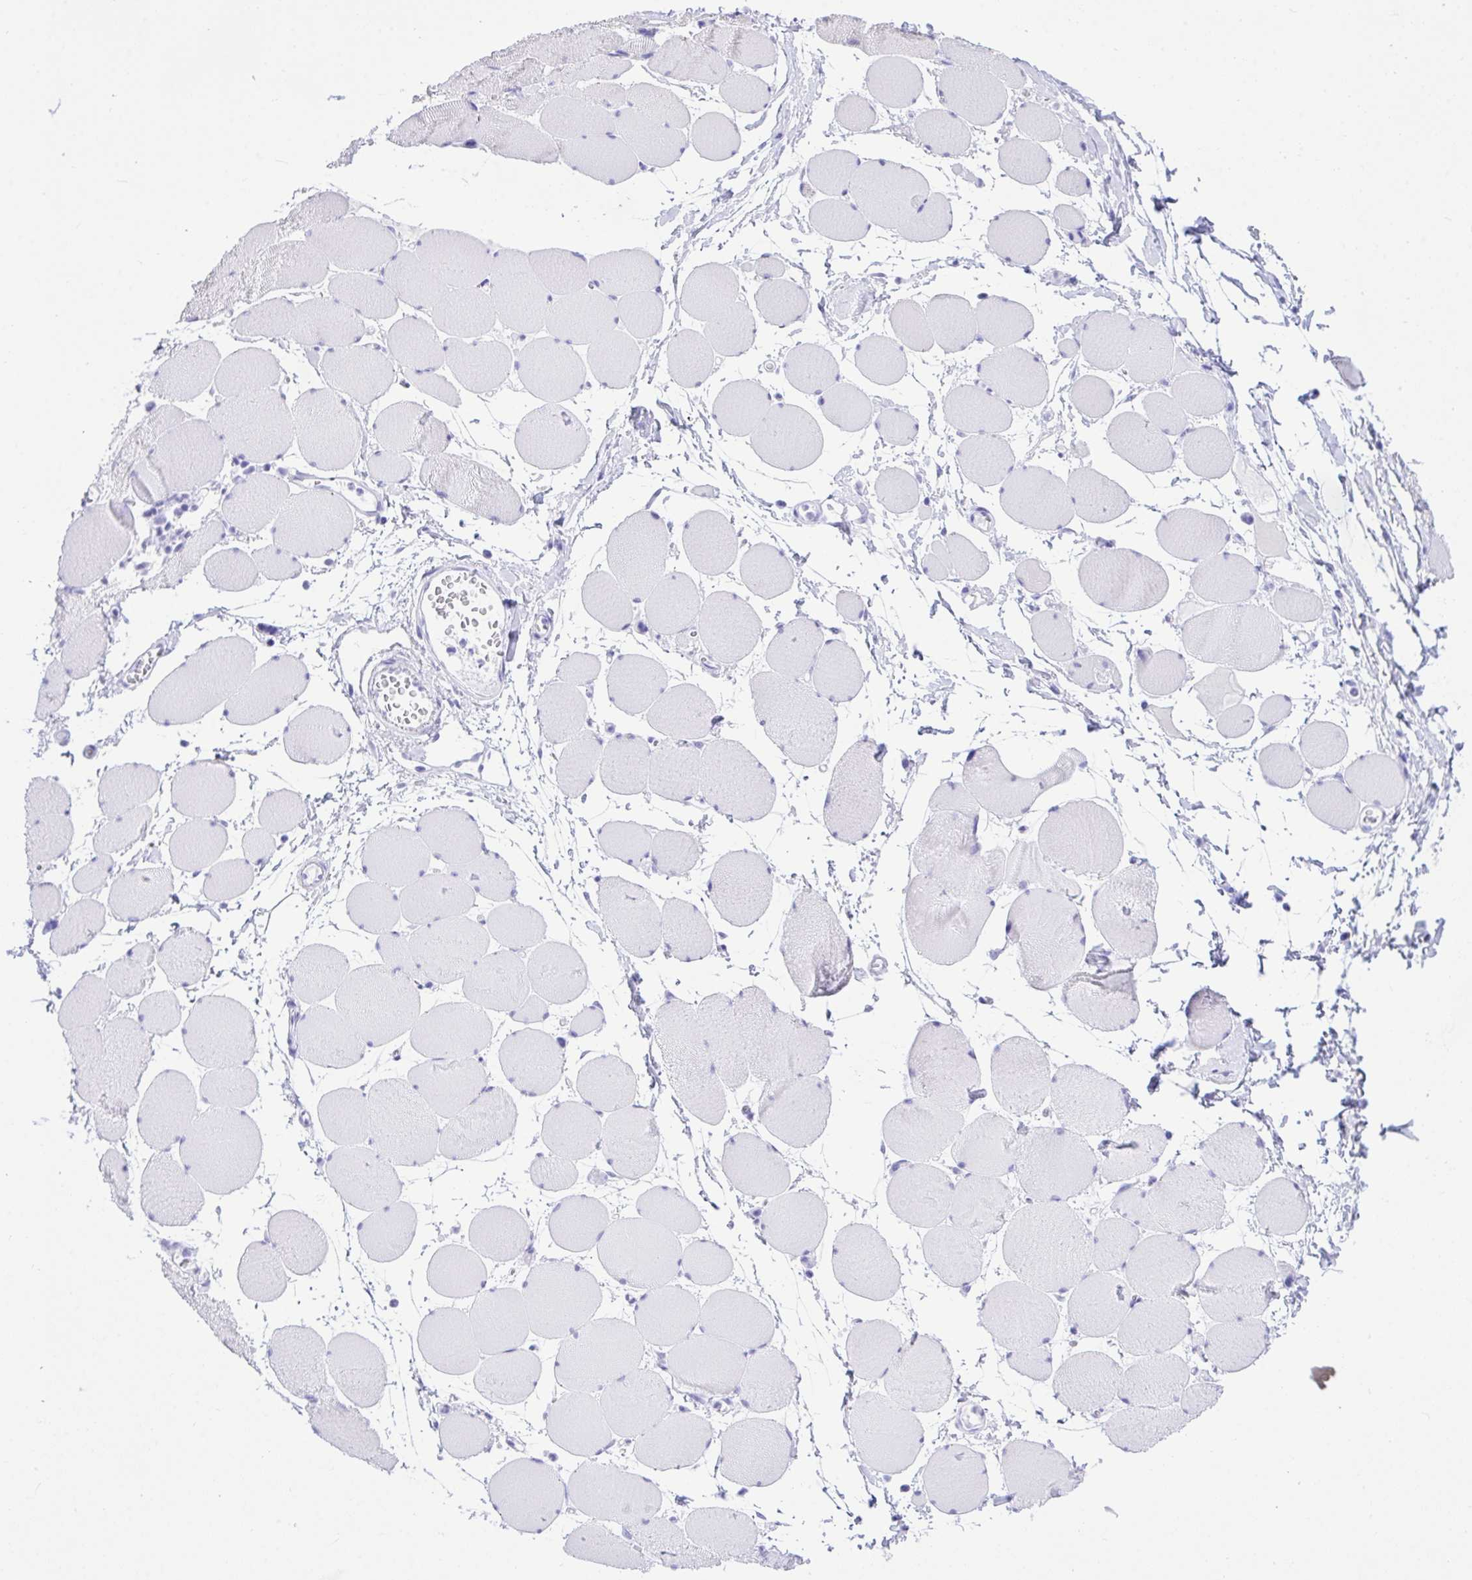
{"staining": {"intensity": "weak", "quantity": "<25%", "location": "cytoplasmic/membranous"}, "tissue": "skeletal muscle", "cell_type": "Myocytes", "image_type": "normal", "snomed": [{"axis": "morphology", "description": "Normal tissue, NOS"}, {"axis": "topography", "description": "Skeletal muscle"}], "caption": "Skeletal muscle was stained to show a protein in brown. There is no significant positivity in myocytes. The staining was performed using DAB to visualize the protein expression in brown, while the nuclei were stained in blue with hematoxylin (Magnification: 20x).", "gene": "TLN2", "patient": {"sex": "female", "age": 75}}